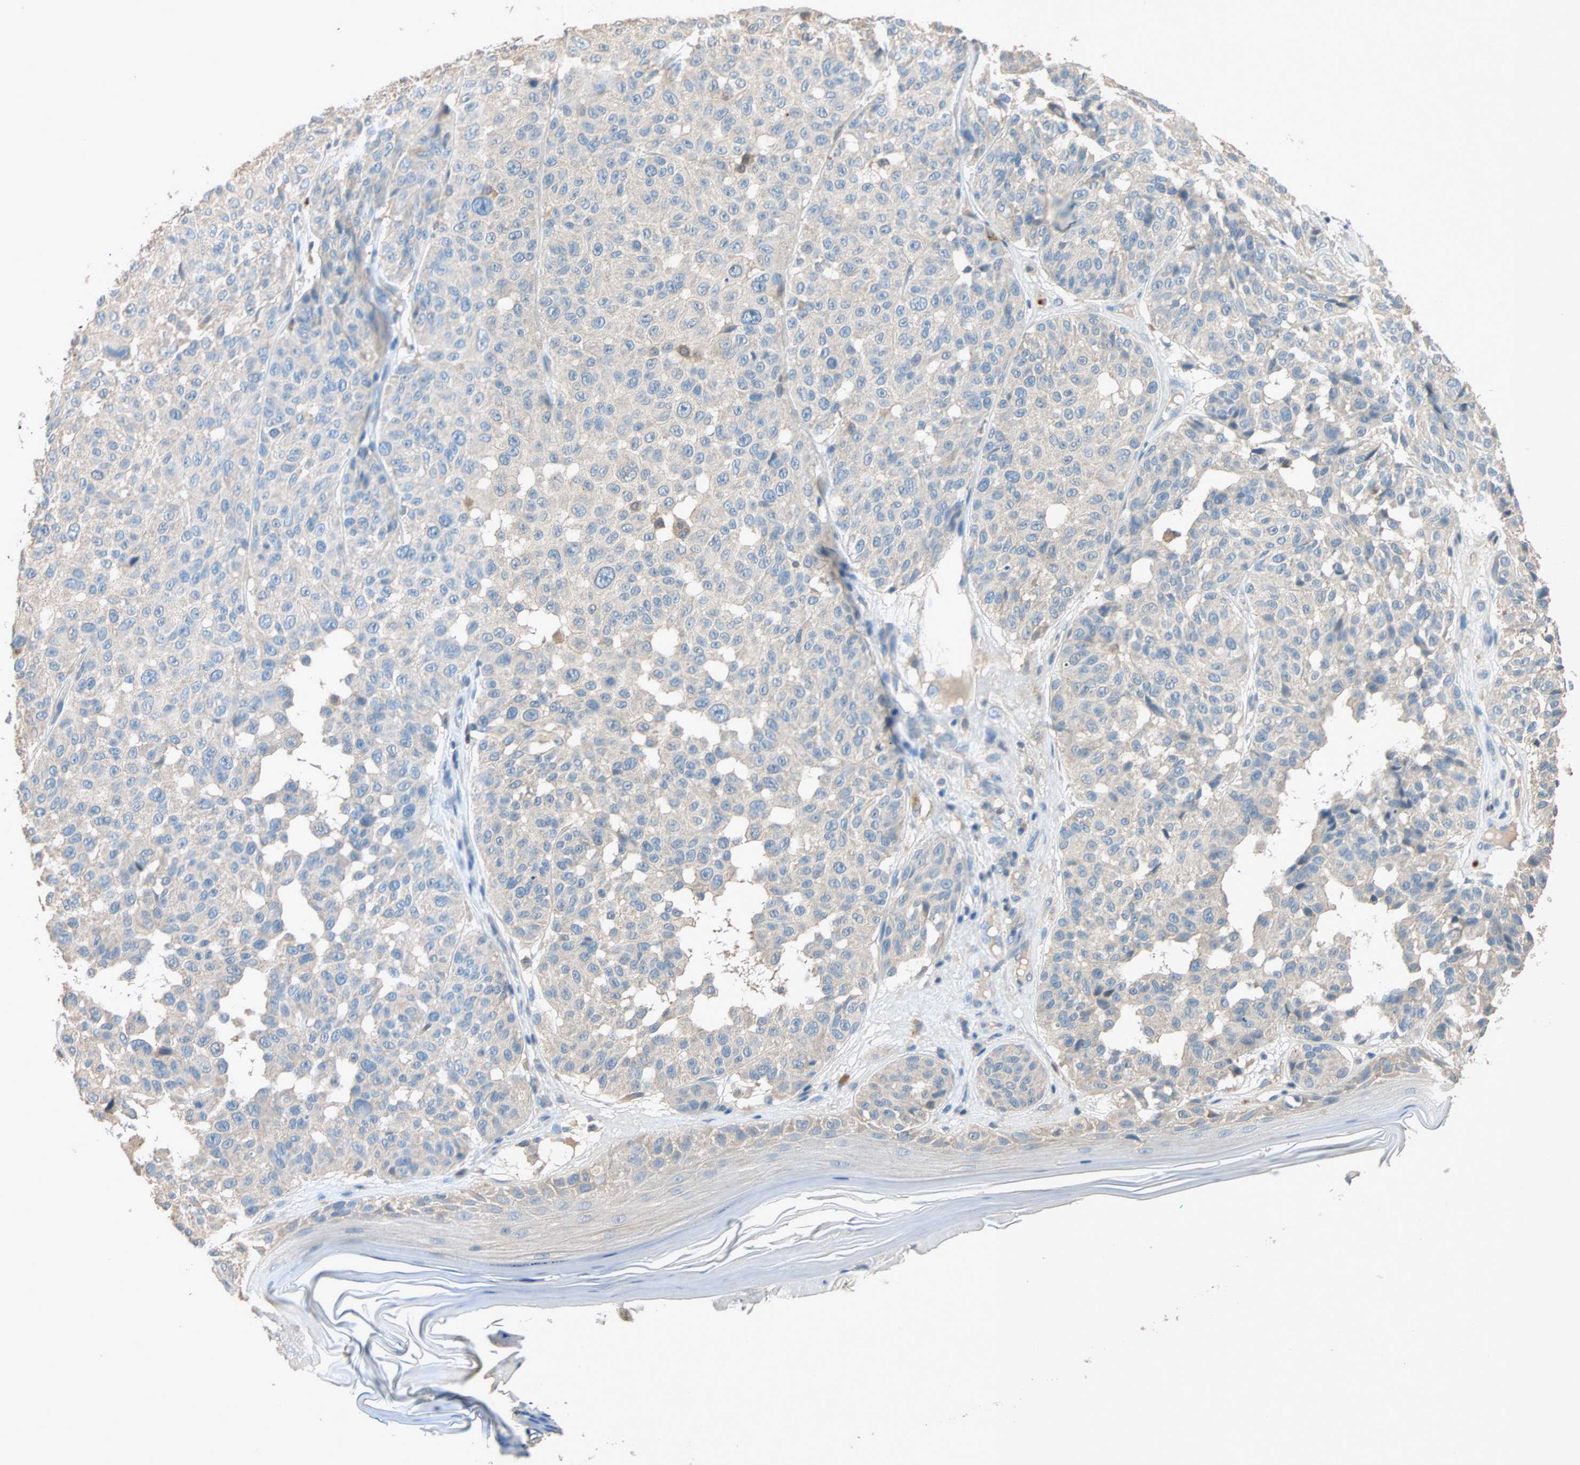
{"staining": {"intensity": "weak", "quantity": "25%-75%", "location": "cytoplasmic/membranous"}, "tissue": "melanoma", "cell_type": "Tumor cells", "image_type": "cancer", "snomed": [{"axis": "morphology", "description": "Malignant melanoma, NOS"}, {"axis": "topography", "description": "Skin"}], "caption": "Approximately 25%-75% of tumor cells in human melanoma reveal weak cytoplasmic/membranous protein staining as visualized by brown immunohistochemical staining.", "gene": "ADAP1", "patient": {"sex": "female", "age": 46}}